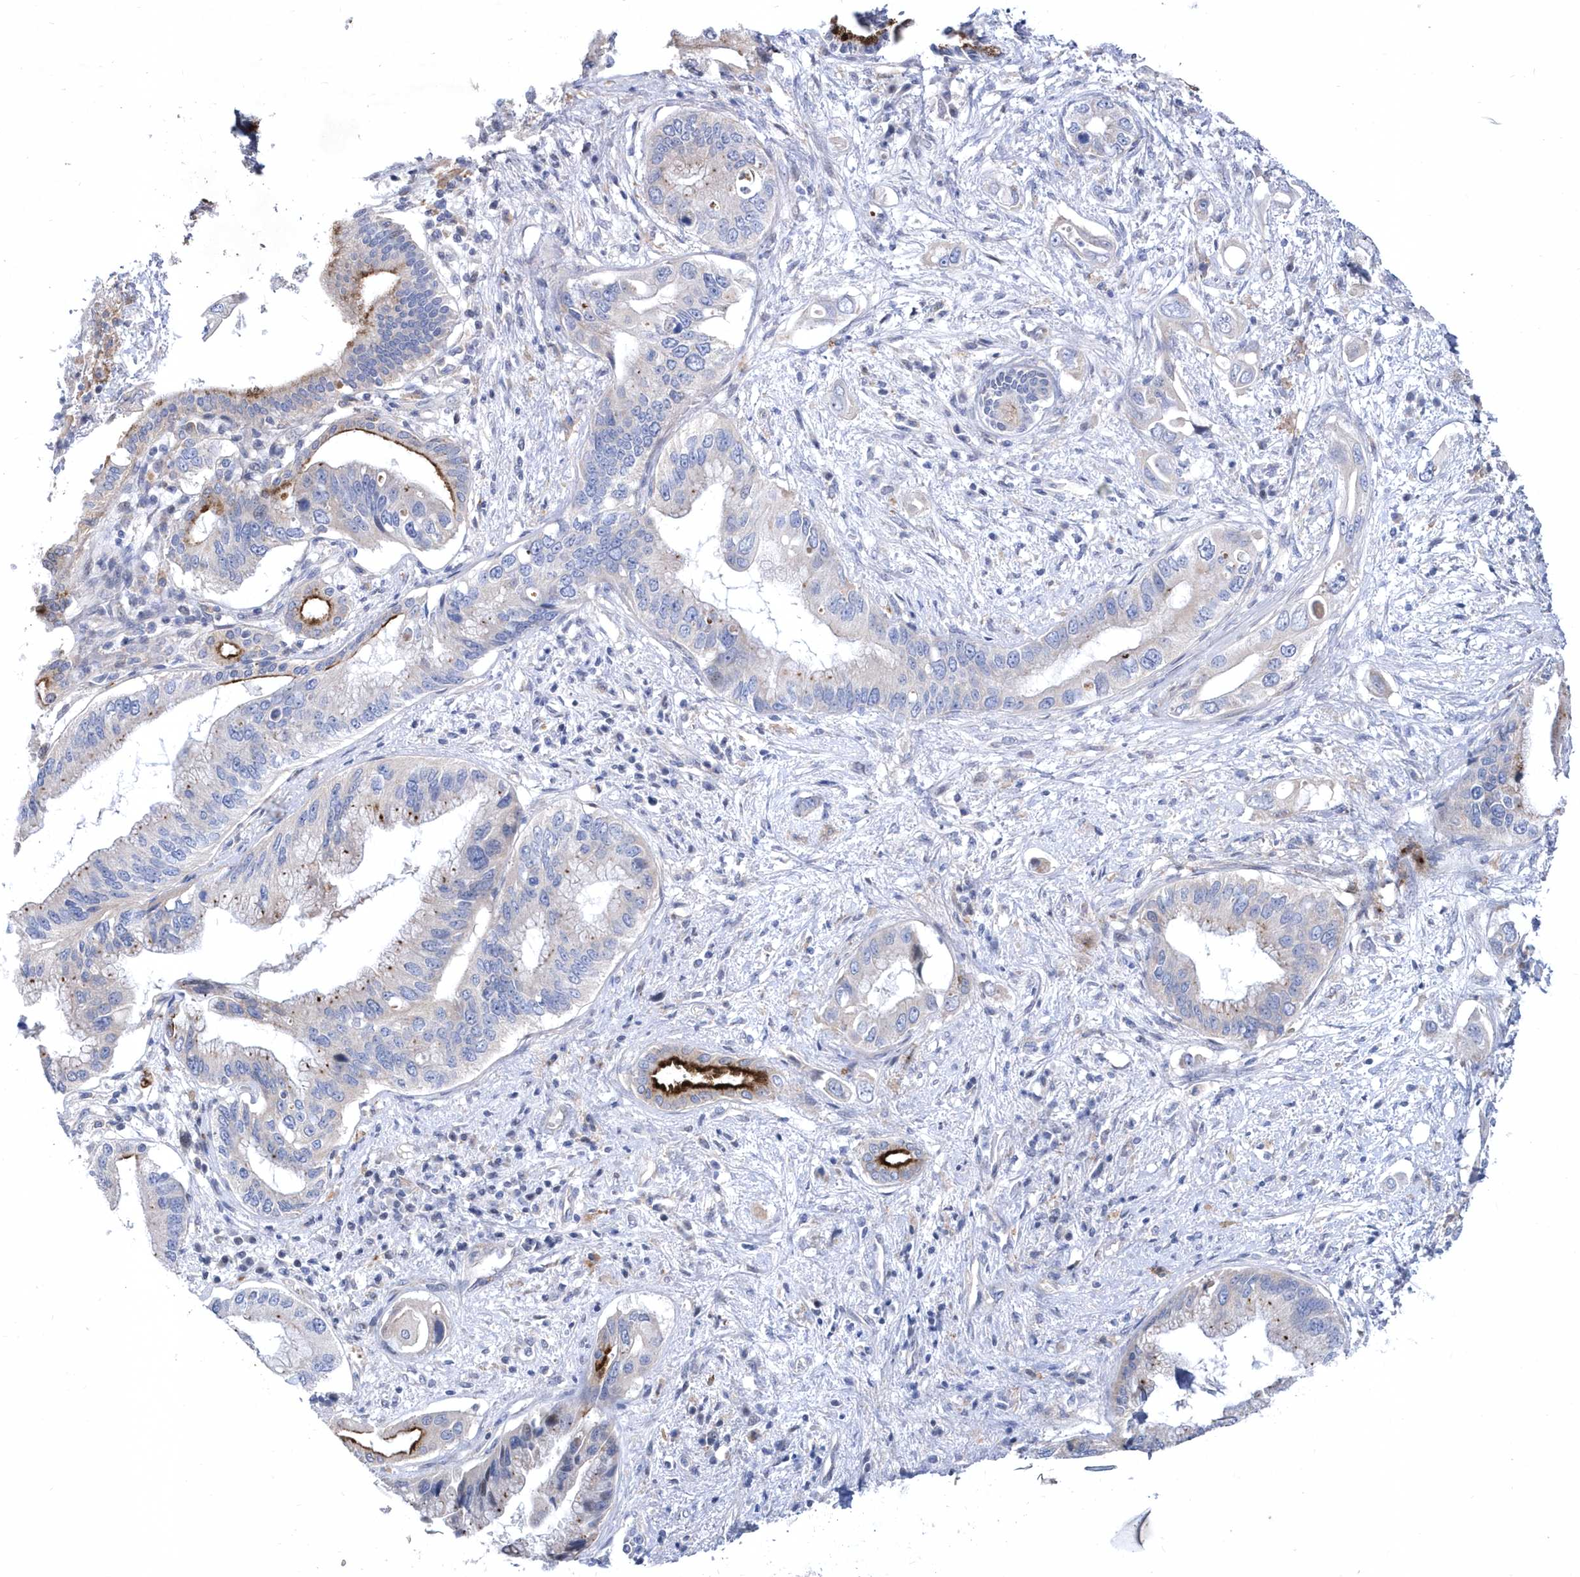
{"staining": {"intensity": "weak", "quantity": "25%-75%", "location": "cytoplasmic/membranous"}, "tissue": "pancreatic cancer", "cell_type": "Tumor cells", "image_type": "cancer", "snomed": [{"axis": "morphology", "description": "Inflammation, NOS"}, {"axis": "morphology", "description": "Adenocarcinoma, NOS"}, {"axis": "topography", "description": "Pancreas"}], "caption": "This histopathology image demonstrates pancreatic adenocarcinoma stained with IHC to label a protein in brown. The cytoplasmic/membranous of tumor cells show weak positivity for the protein. Nuclei are counter-stained blue.", "gene": "LONRF2", "patient": {"sex": "female", "age": 56}}